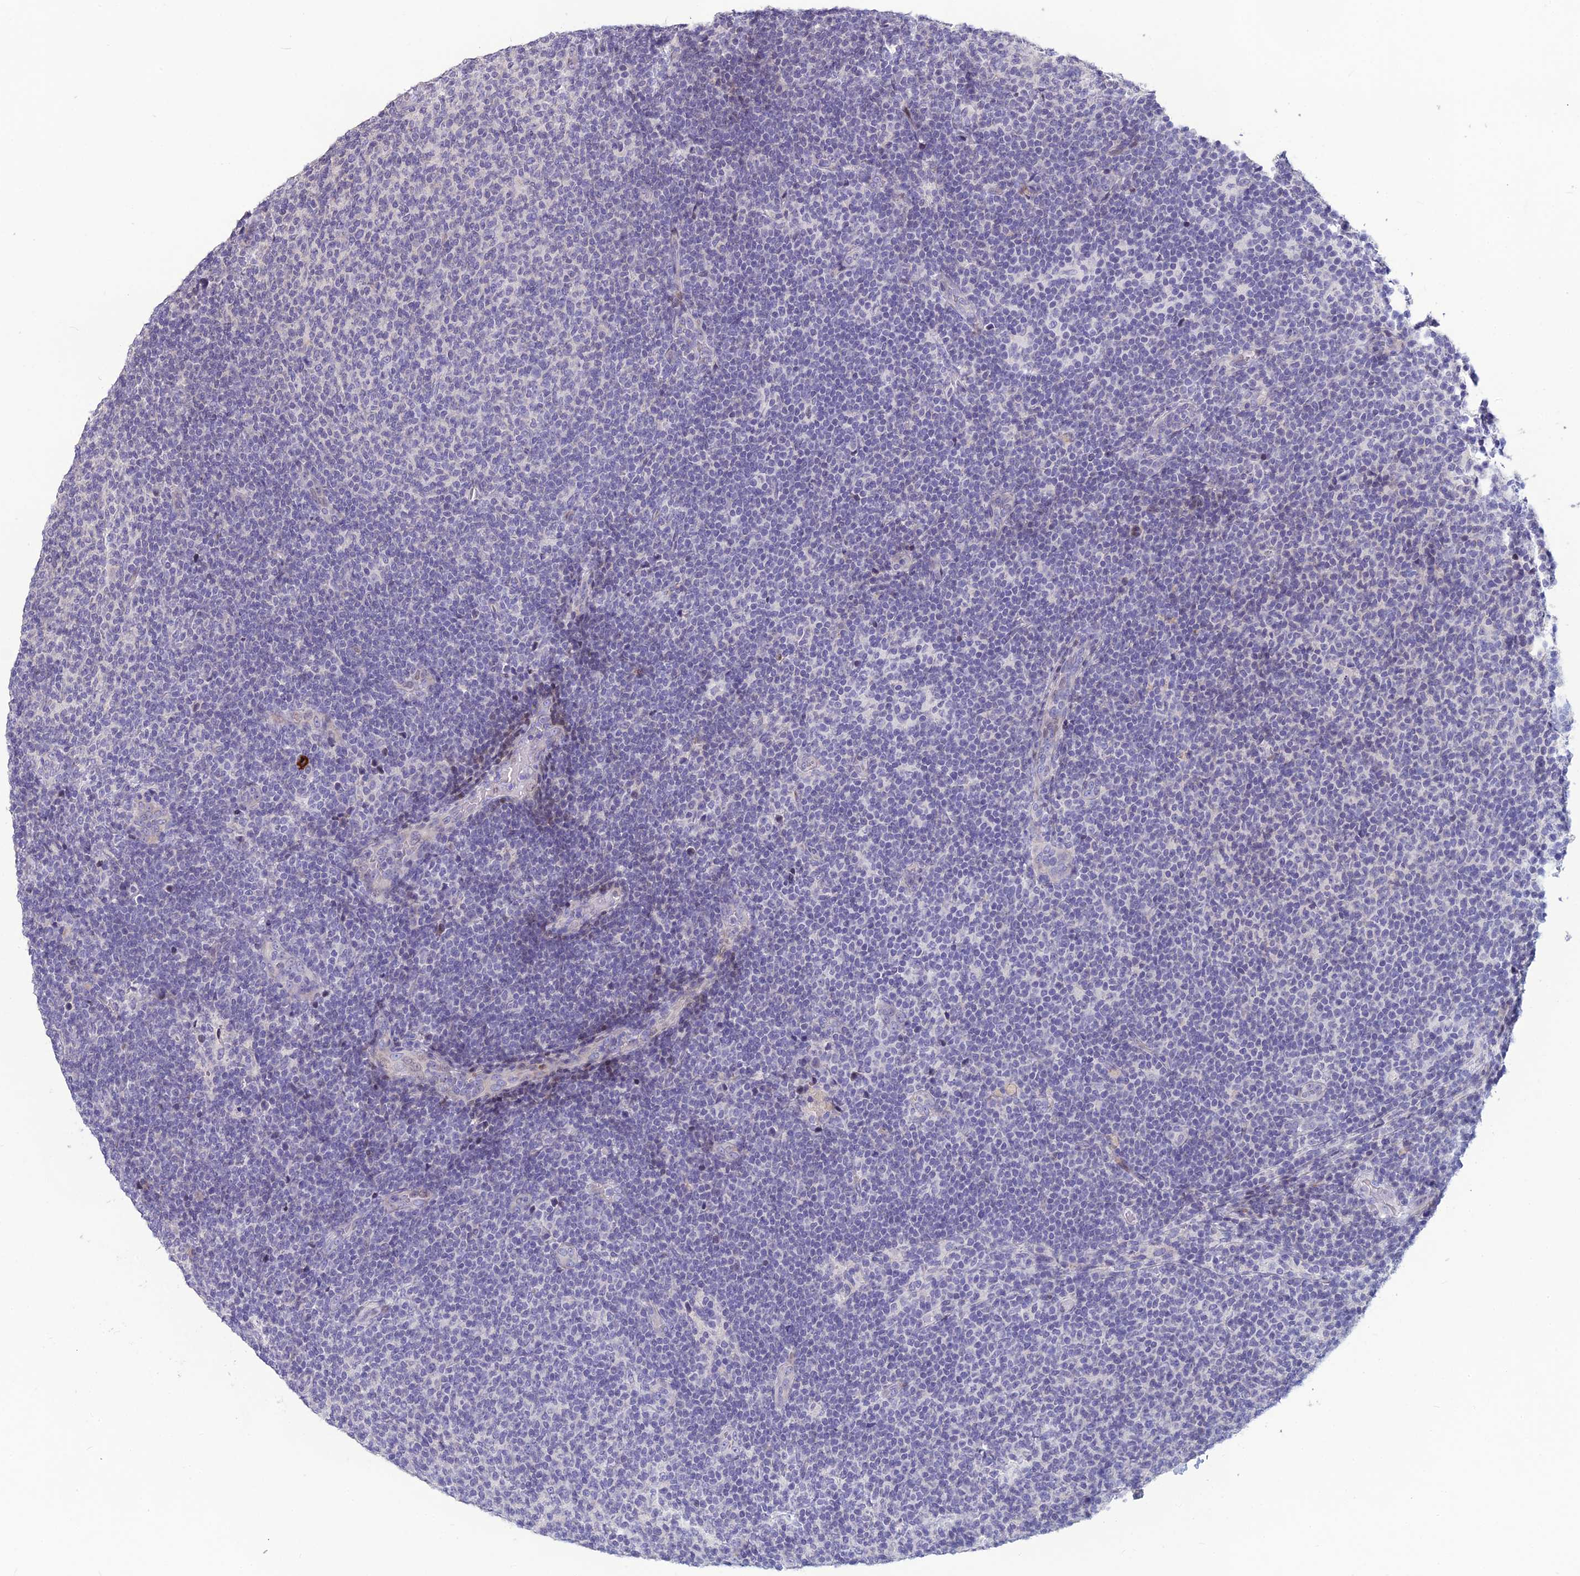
{"staining": {"intensity": "negative", "quantity": "none", "location": "none"}, "tissue": "lymphoma", "cell_type": "Tumor cells", "image_type": "cancer", "snomed": [{"axis": "morphology", "description": "Malignant lymphoma, non-Hodgkin's type, Low grade"}, {"axis": "topography", "description": "Lymph node"}], "caption": "IHC photomicrograph of malignant lymphoma, non-Hodgkin's type (low-grade) stained for a protein (brown), which reveals no staining in tumor cells.", "gene": "TMEM134", "patient": {"sex": "male", "age": 66}}